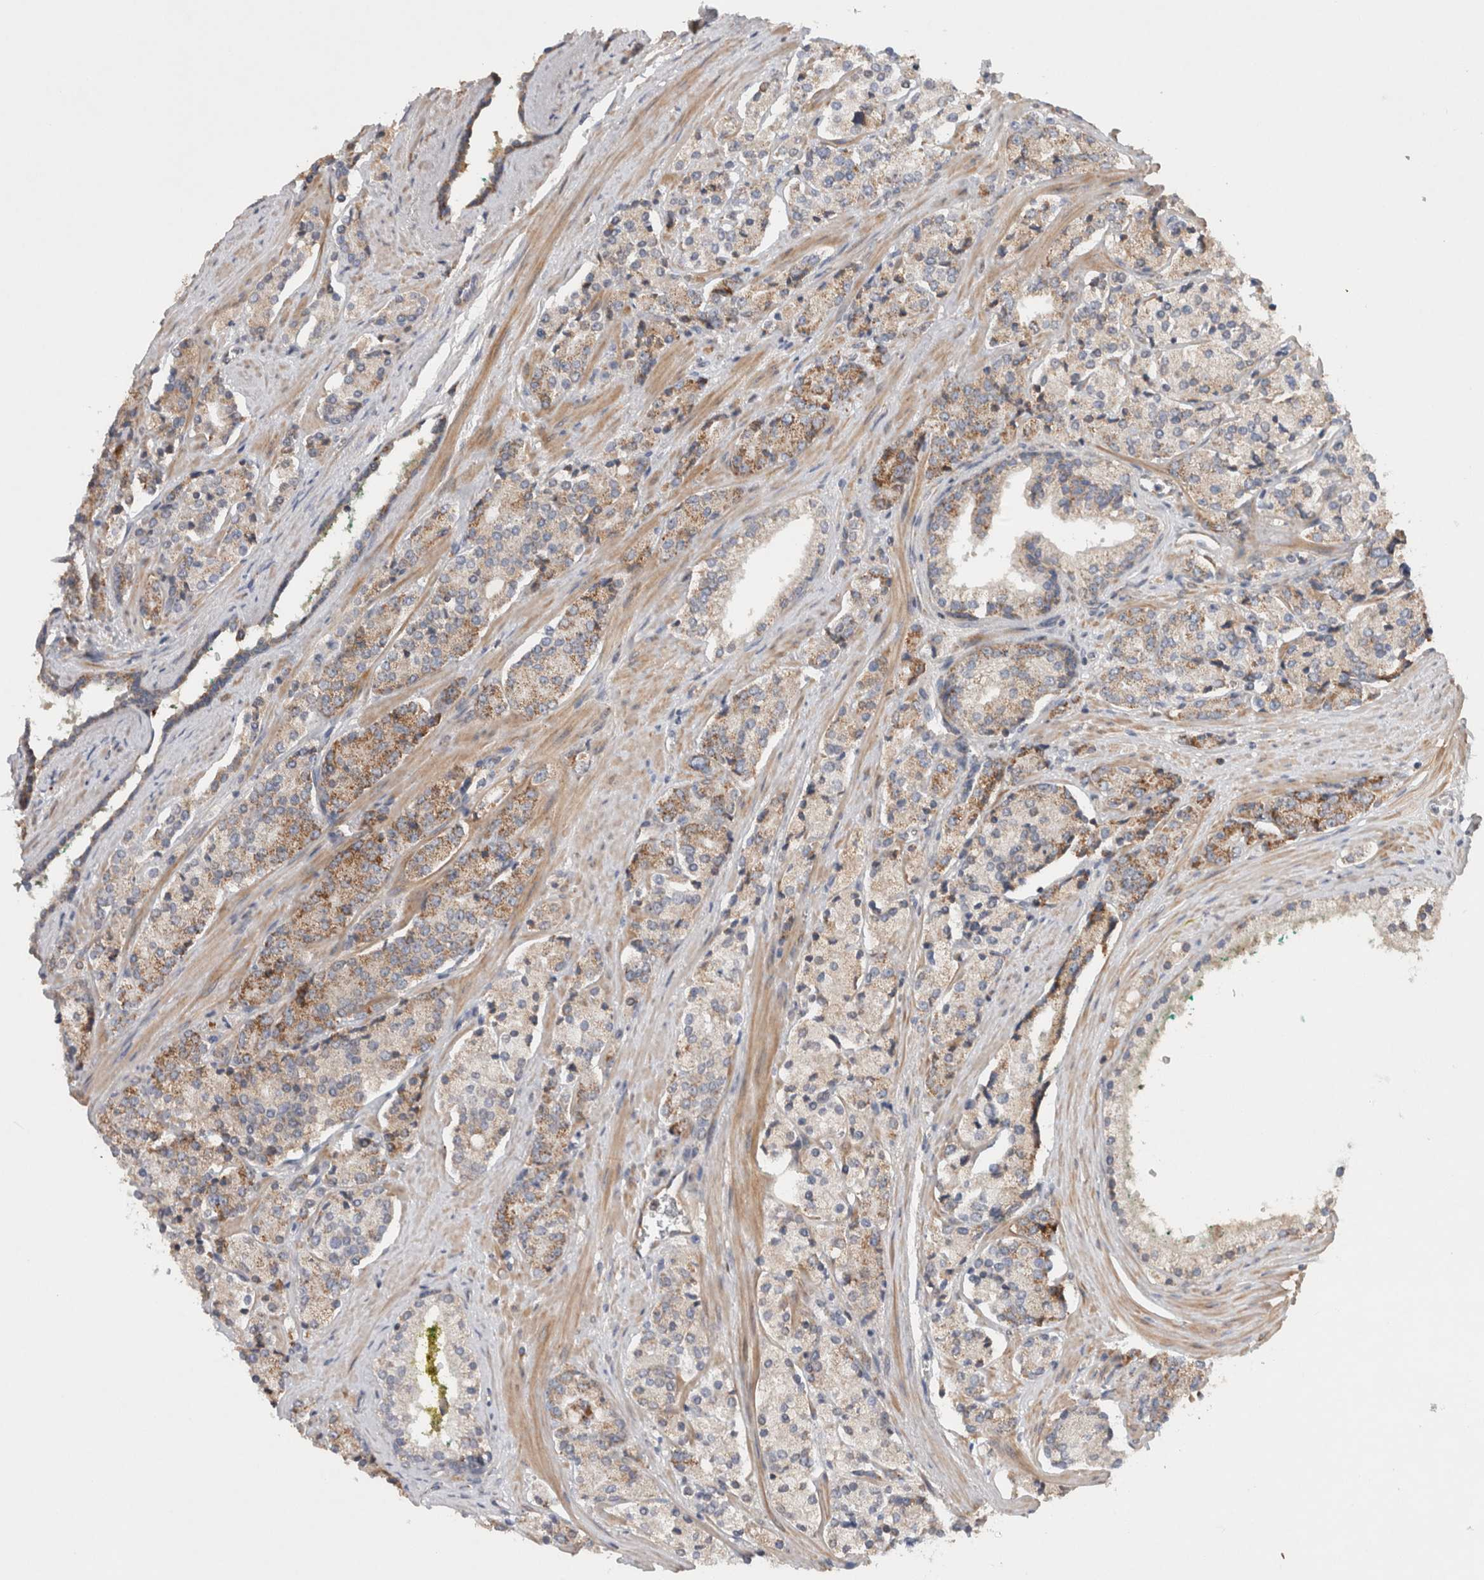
{"staining": {"intensity": "moderate", "quantity": "25%-75%", "location": "cytoplasmic/membranous"}, "tissue": "prostate cancer", "cell_type": "Tumor cells", "image_type": "cancer", "snomed": [{"axis": "morphology", "description": "Adenocarcinoma, High grade"}, {"axis": "topography", "description": "Prostate"}], "caption": "The micrograph reveals a brown stain indicating the presence of a protein in the cytoplasmic/membranous of tumor cells in prostate cancer (adenocarcinoma (high-grade)).", "gene": "MRPS28", "patient": {"sex": "male", "age": 71}}